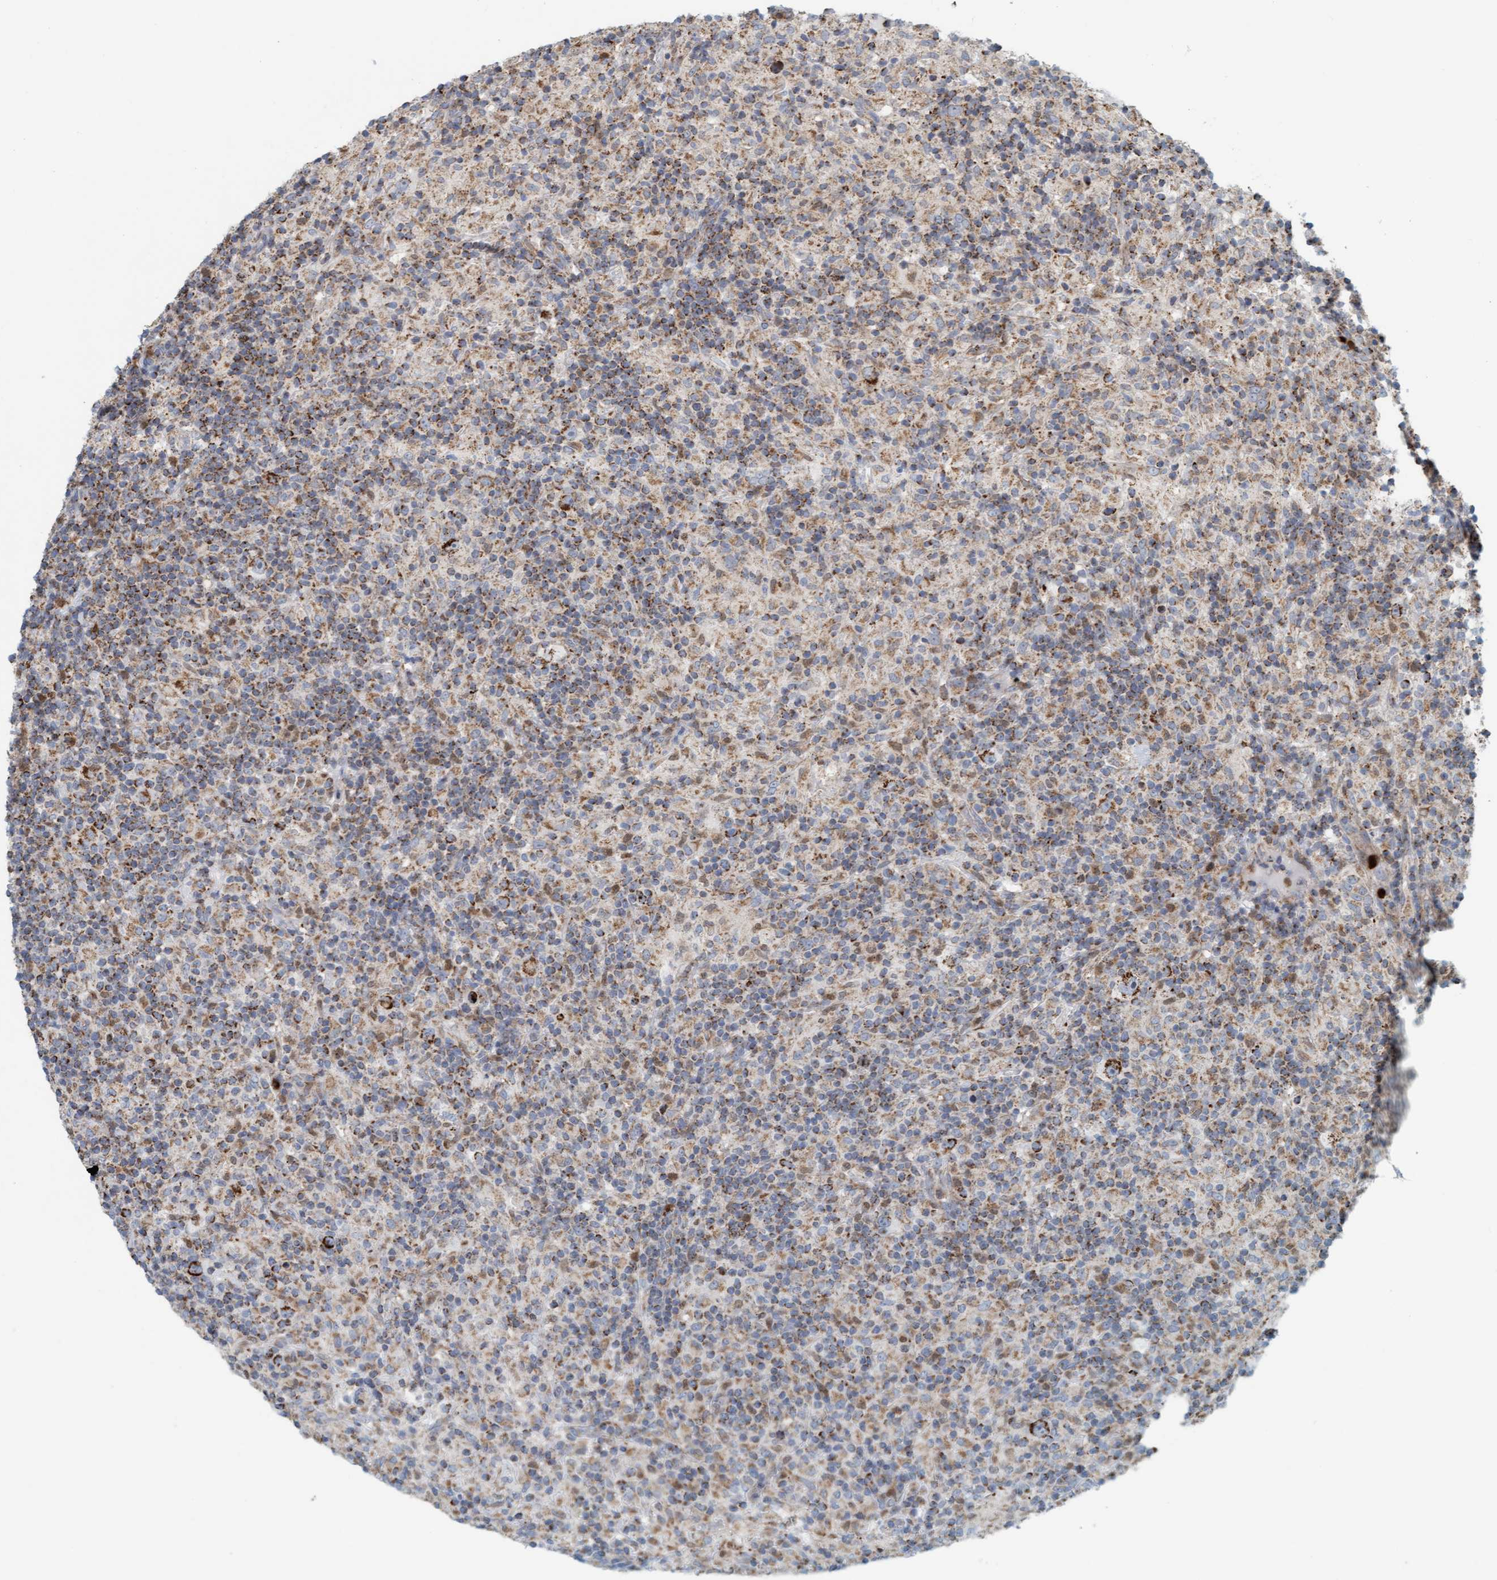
{"staining": {"intensity": "strong", "quantity": ">75%", "location": "cytoplasmic/membranous"}, "tissue": "lymphoma", "cell_type": "Tumor cells", "image_type": "cancer", "snomed": [{"axis": "morphology", "description": "Hodgkin's disease, NOS"}, {"axis": "topography", "description": "Lymph node"}], "caption": "The photomicrograph shows a brown stain indicating the presence of a protein in the cytoplasmic/membranous of tumor cells in Hodgkin's disease.", "gene": "B9D1", "patient": {"sex": "male", "age": 70}}